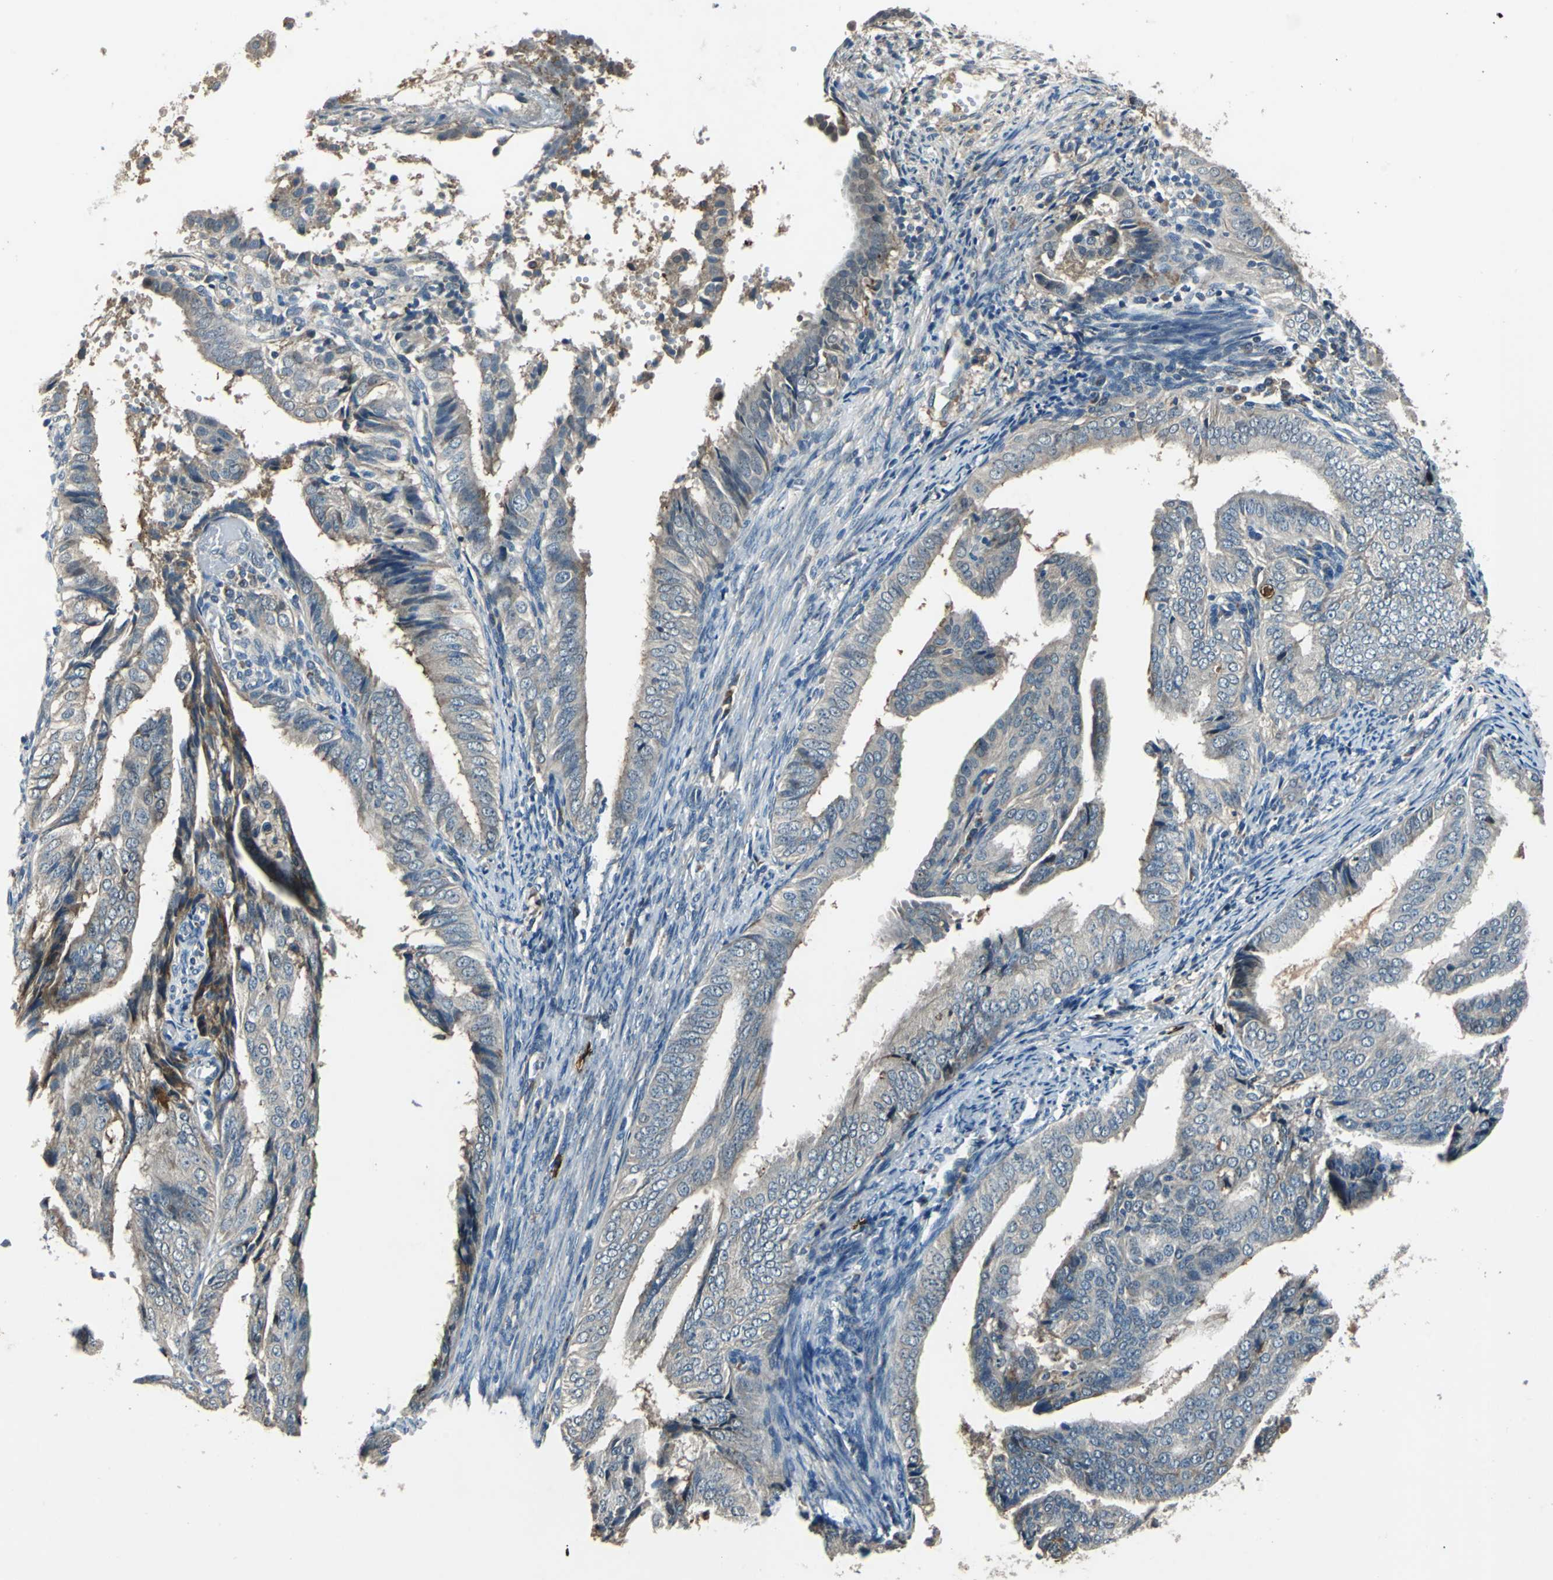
{"staining": {"intensity": "weak", "quantity": "<25%", "location": "cytoplasmic/membranous"}, "tissue": "endometrial cancer", "cell_type": "Tumor cells", "image_type": "cancer", "snomed": [{"axis": "morphology", "description": "Adenocarcinoma, NOS"}, {"axis": "topography", "description": "Endometrium"}], "caption": "Immunohistochemical staining of endometrial adenocarcinoma shows no significant positivity in tumor cells.", "gene": "SLC19A2", "patient": {"sex": "female", "age": 58}}